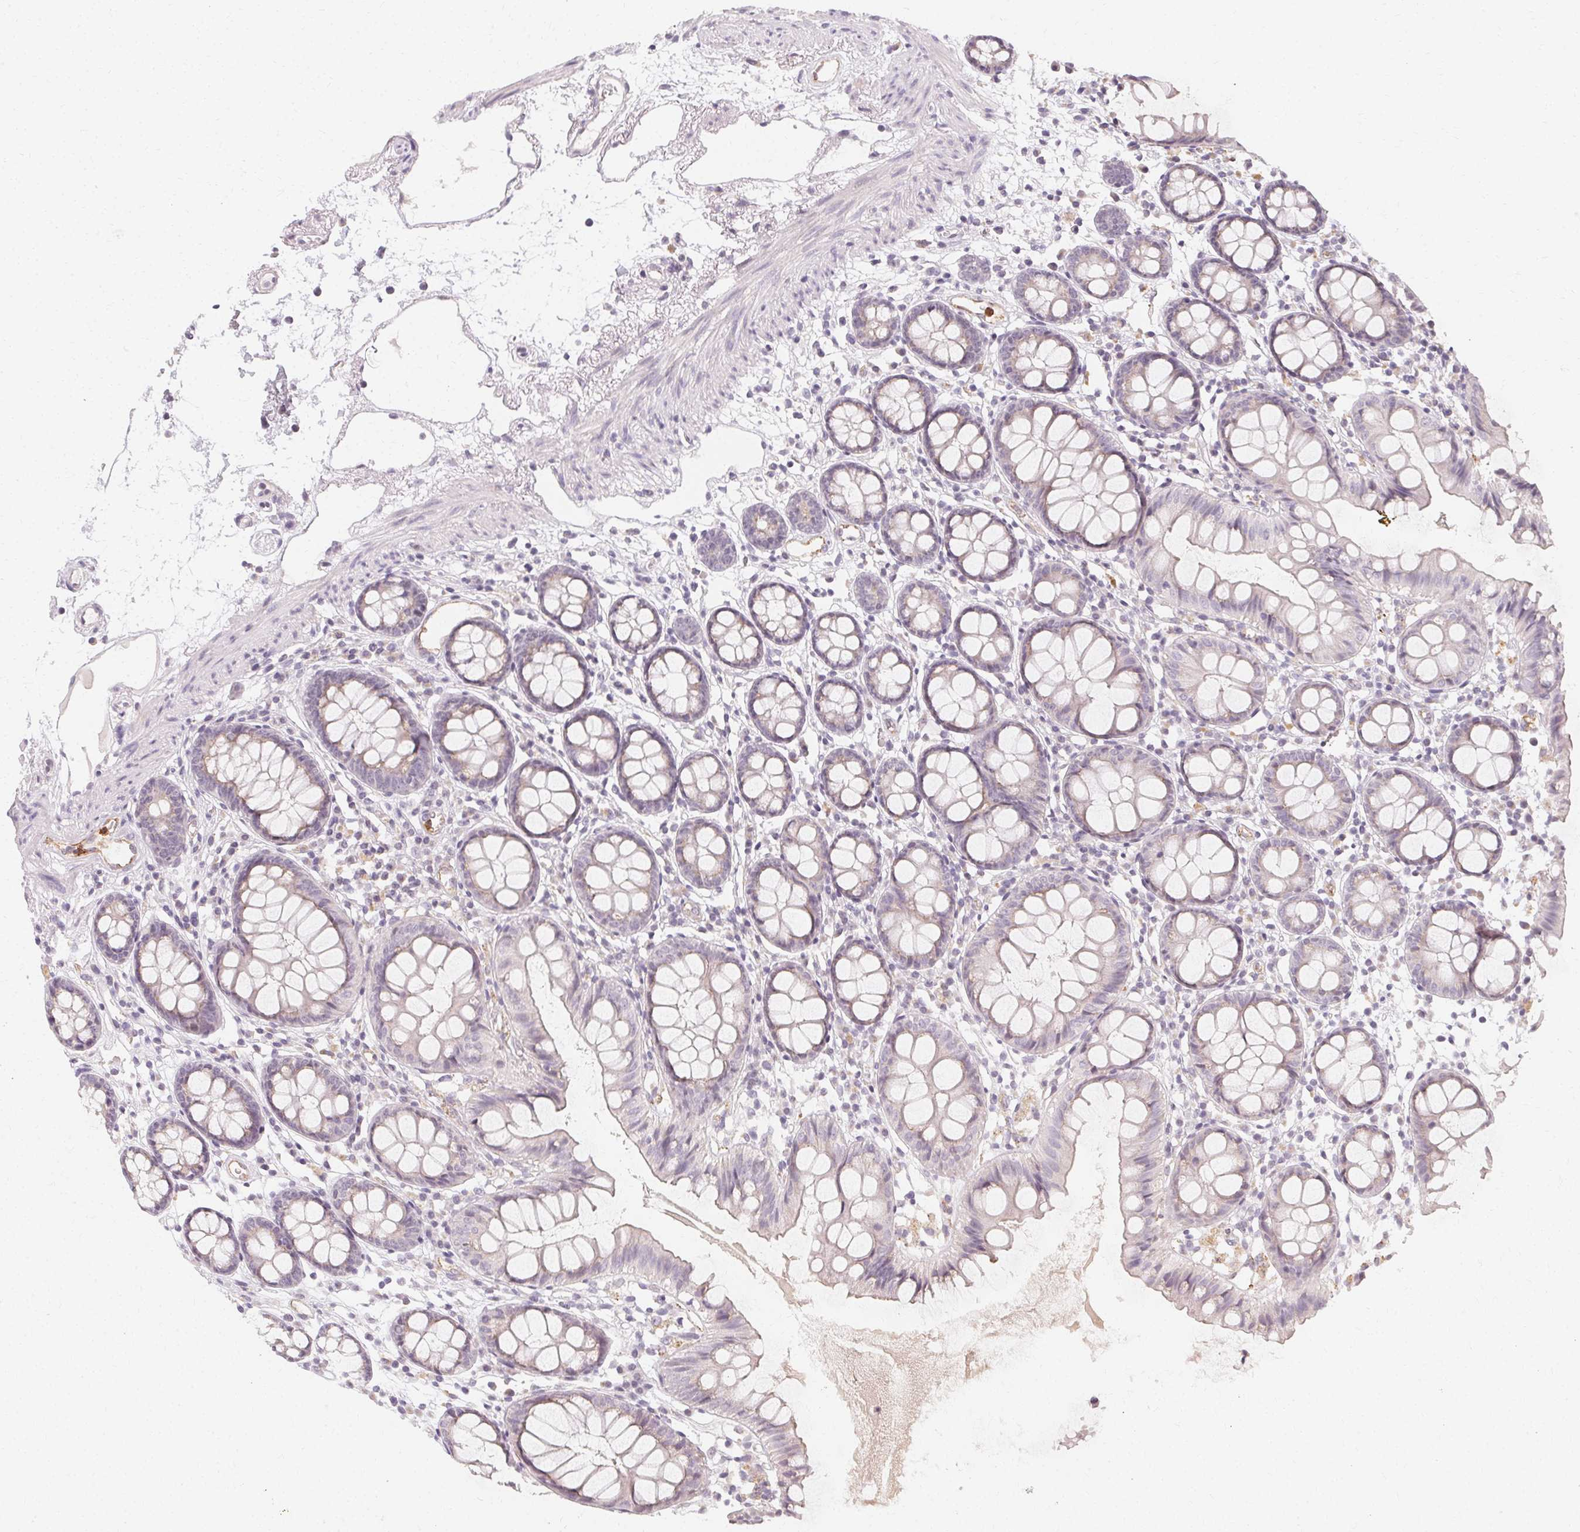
{"staining": {"intensity": "negative", "quantity": "none", "location": "none"}, "tissue": "colon", "cell_type": "Endothelial cells", "image_type": "normal", "snomed": [{"axis": "morphology", "description": "Normal tissue, NOS"}, {"axis": "topography", "description": "Colon"}], "caption": "The photomicrograph demonstrates no staining of endothelial cells in benign colon.", "gene": "CLCNKA", "patient": {"sex": "female", "age": 84}}